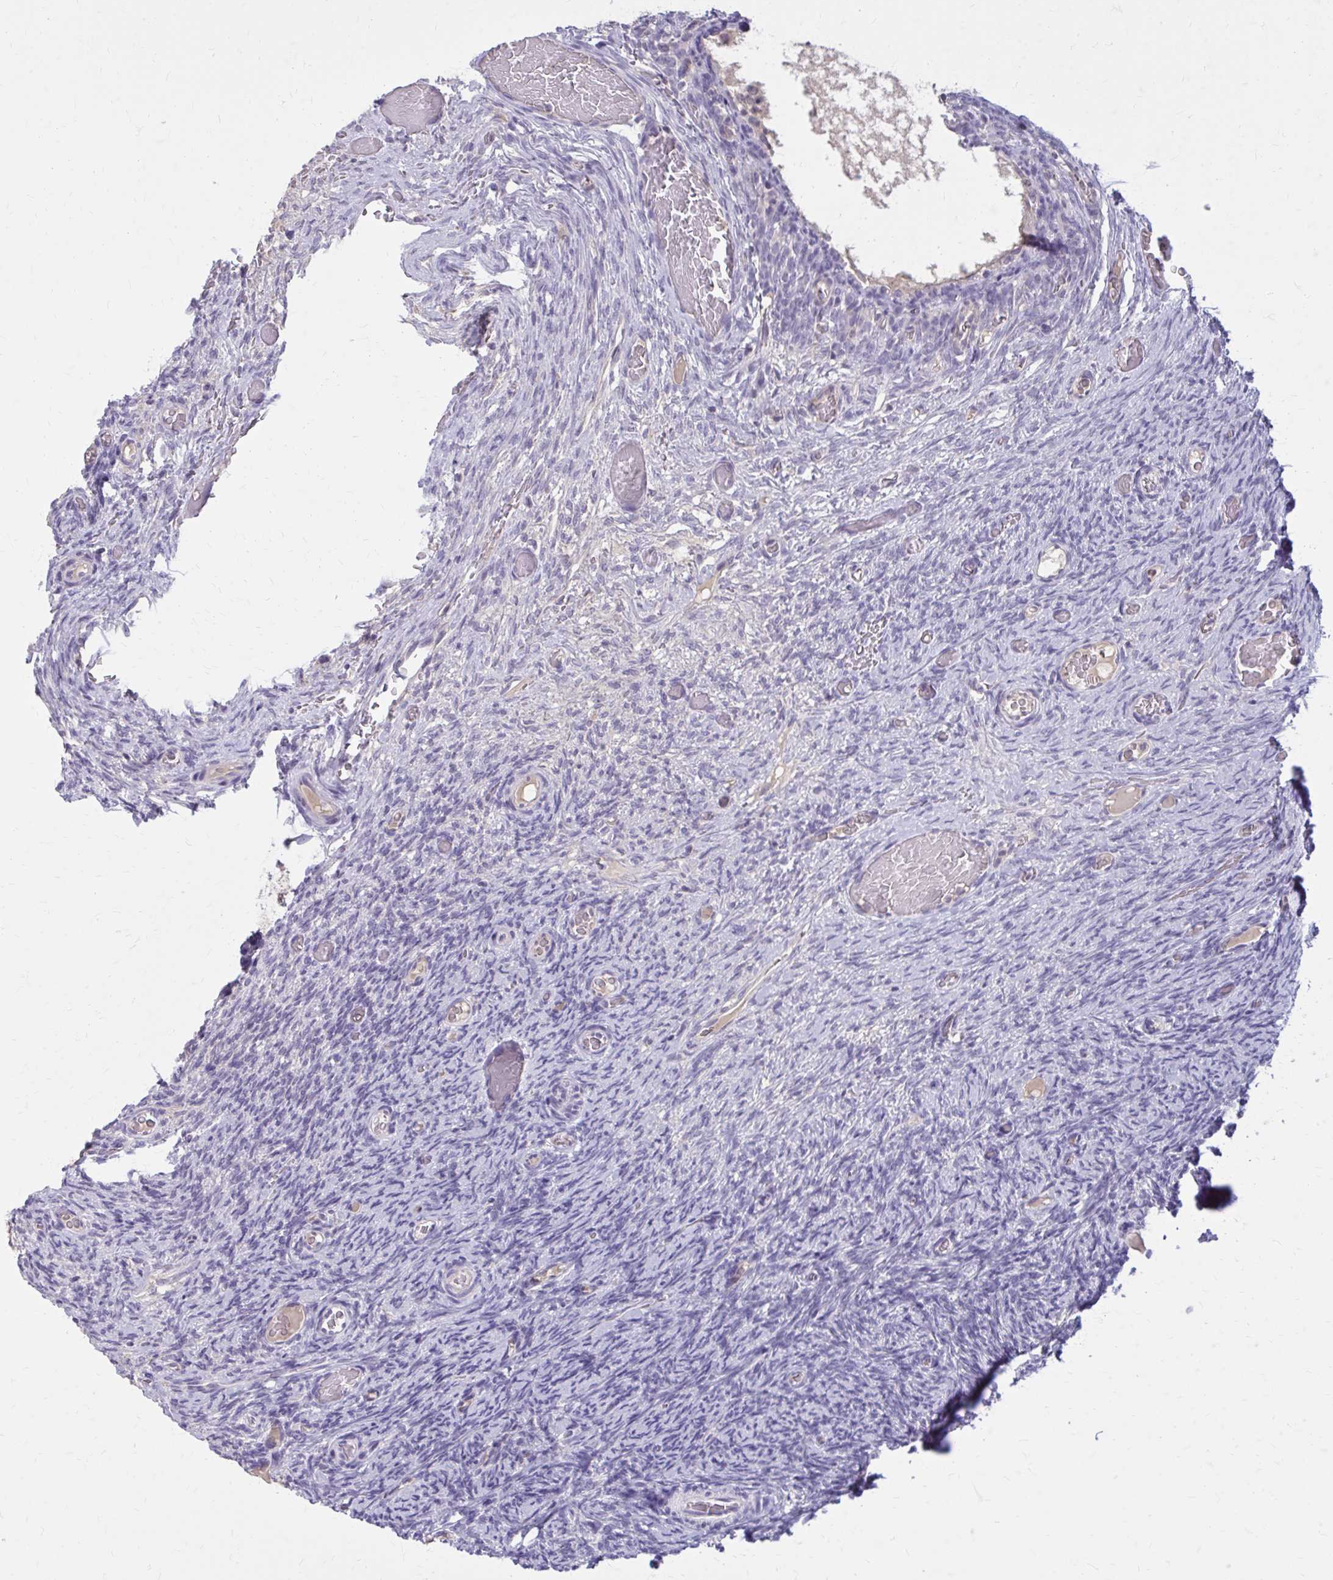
{"staining": {"intensity": "negative", "quantity": "none", "location": "none"}, "tissue": "ovary", "cell_type": "Ovarian stroma cells", "image_type": "normal", "snomed": [{"axis": "morphology", "description": "Normal tissue, NOS"}, {"axis": "topography", "description": "Ovary"}], "caption": "This is a histopathology image of IHC staining of normal ovary, which shows no positivity in ovarian stroma cells. Brightfield microscopy of immunohistochemistry (IHC) stained with DAB (brown) and hematoxylin (blue), captured at high magnification.", "gene": "OR4A47", "patient": {"sex": "female", "age": 34}}